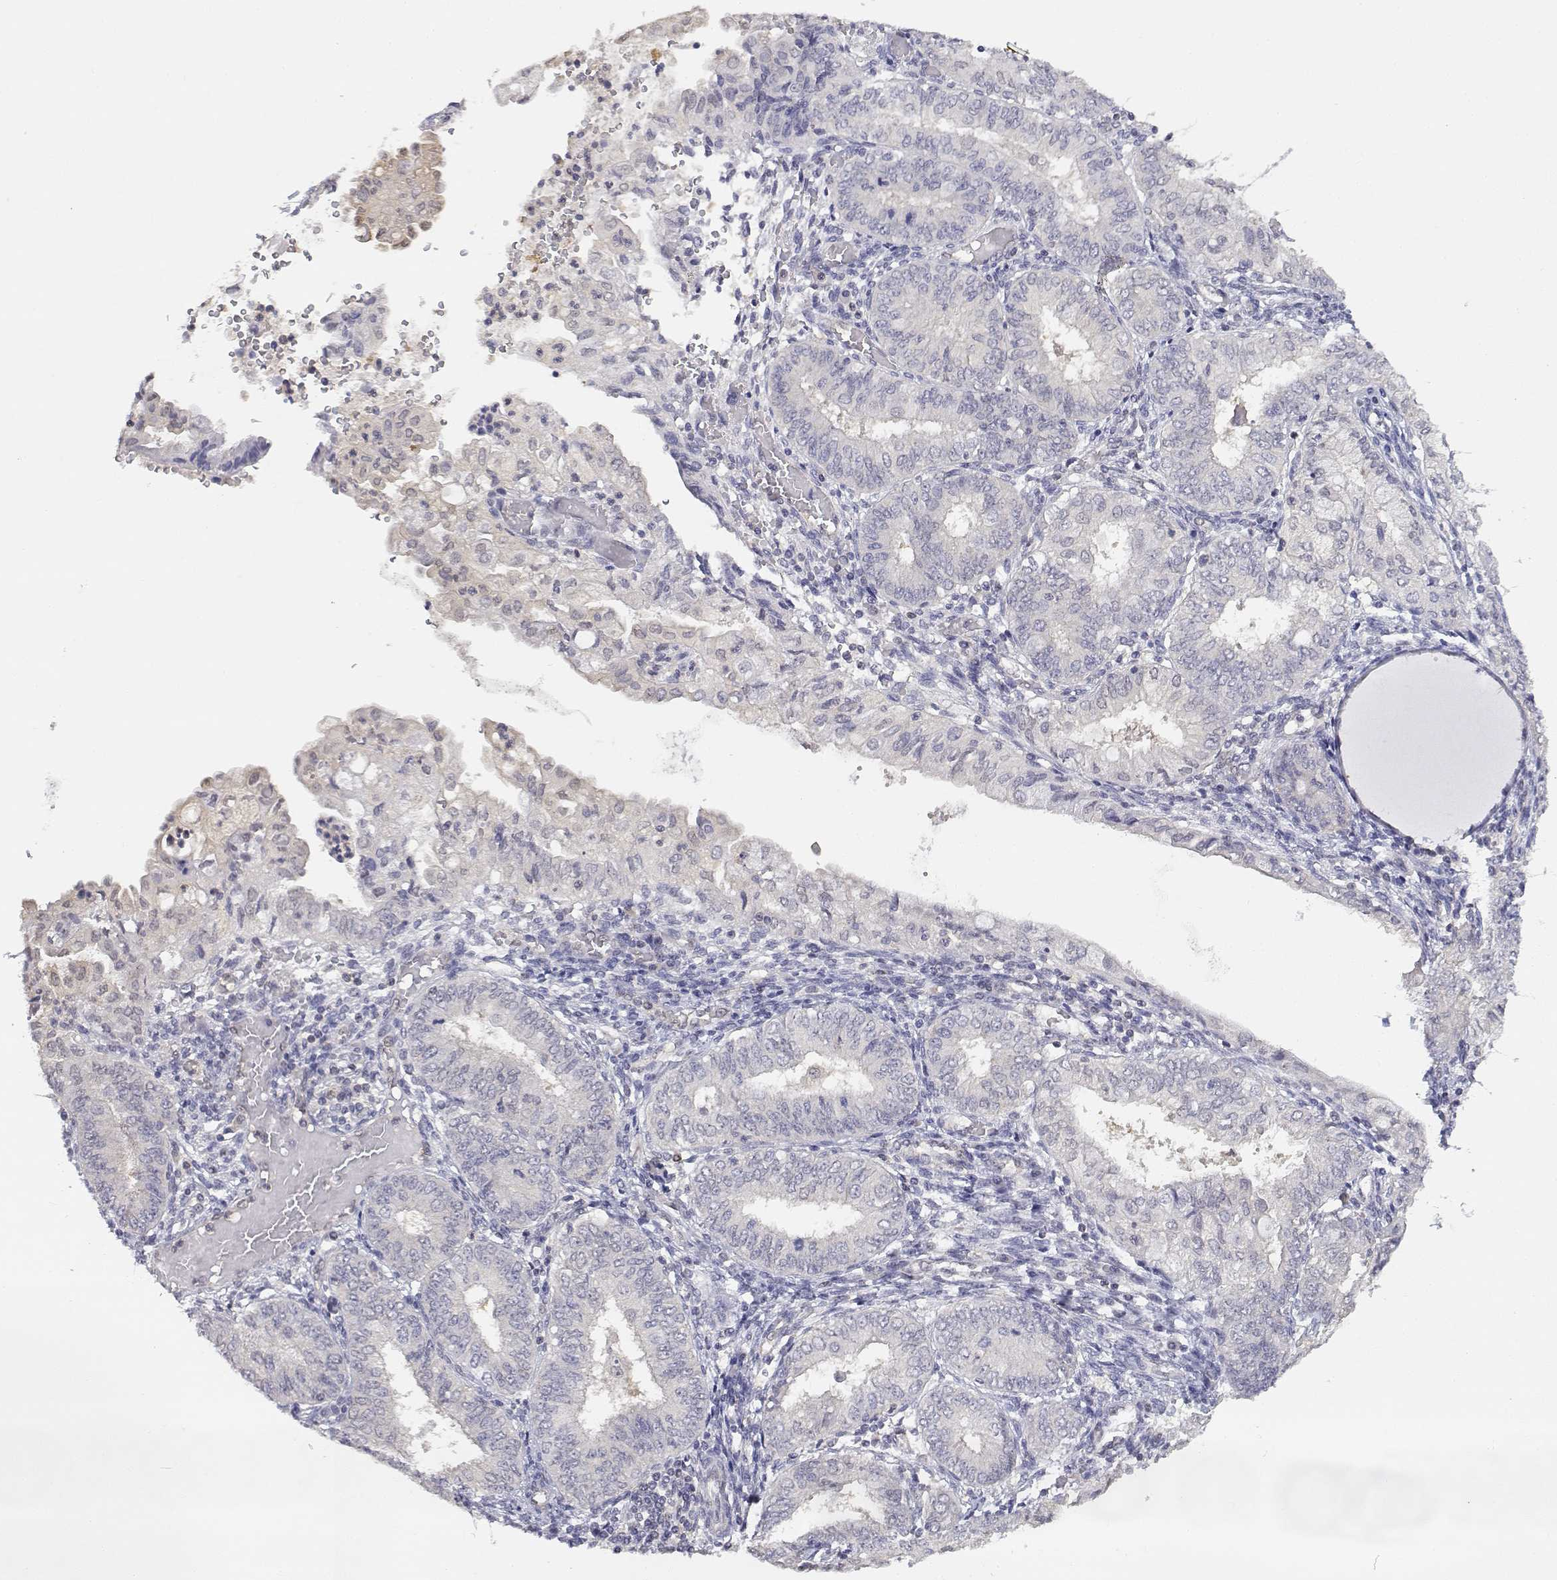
{"staining": {"intensity": "negative", "quantity": "none", "location": "none"}, "tissue": "endometrial cancer", "cell_type": "Tumor cells", "image_type": "cancer", "snomed": [{"axis": "morphology", "description": "Adenocarcinoma, NOS"}, {"axis": "topography", "description": "Endometrium"}], "caption": "An image of human endometrial adenocarcinoma is negative for staining in tumor cells.", "gene": "ADA", "patient": {"sex": "female", "age": 68}}